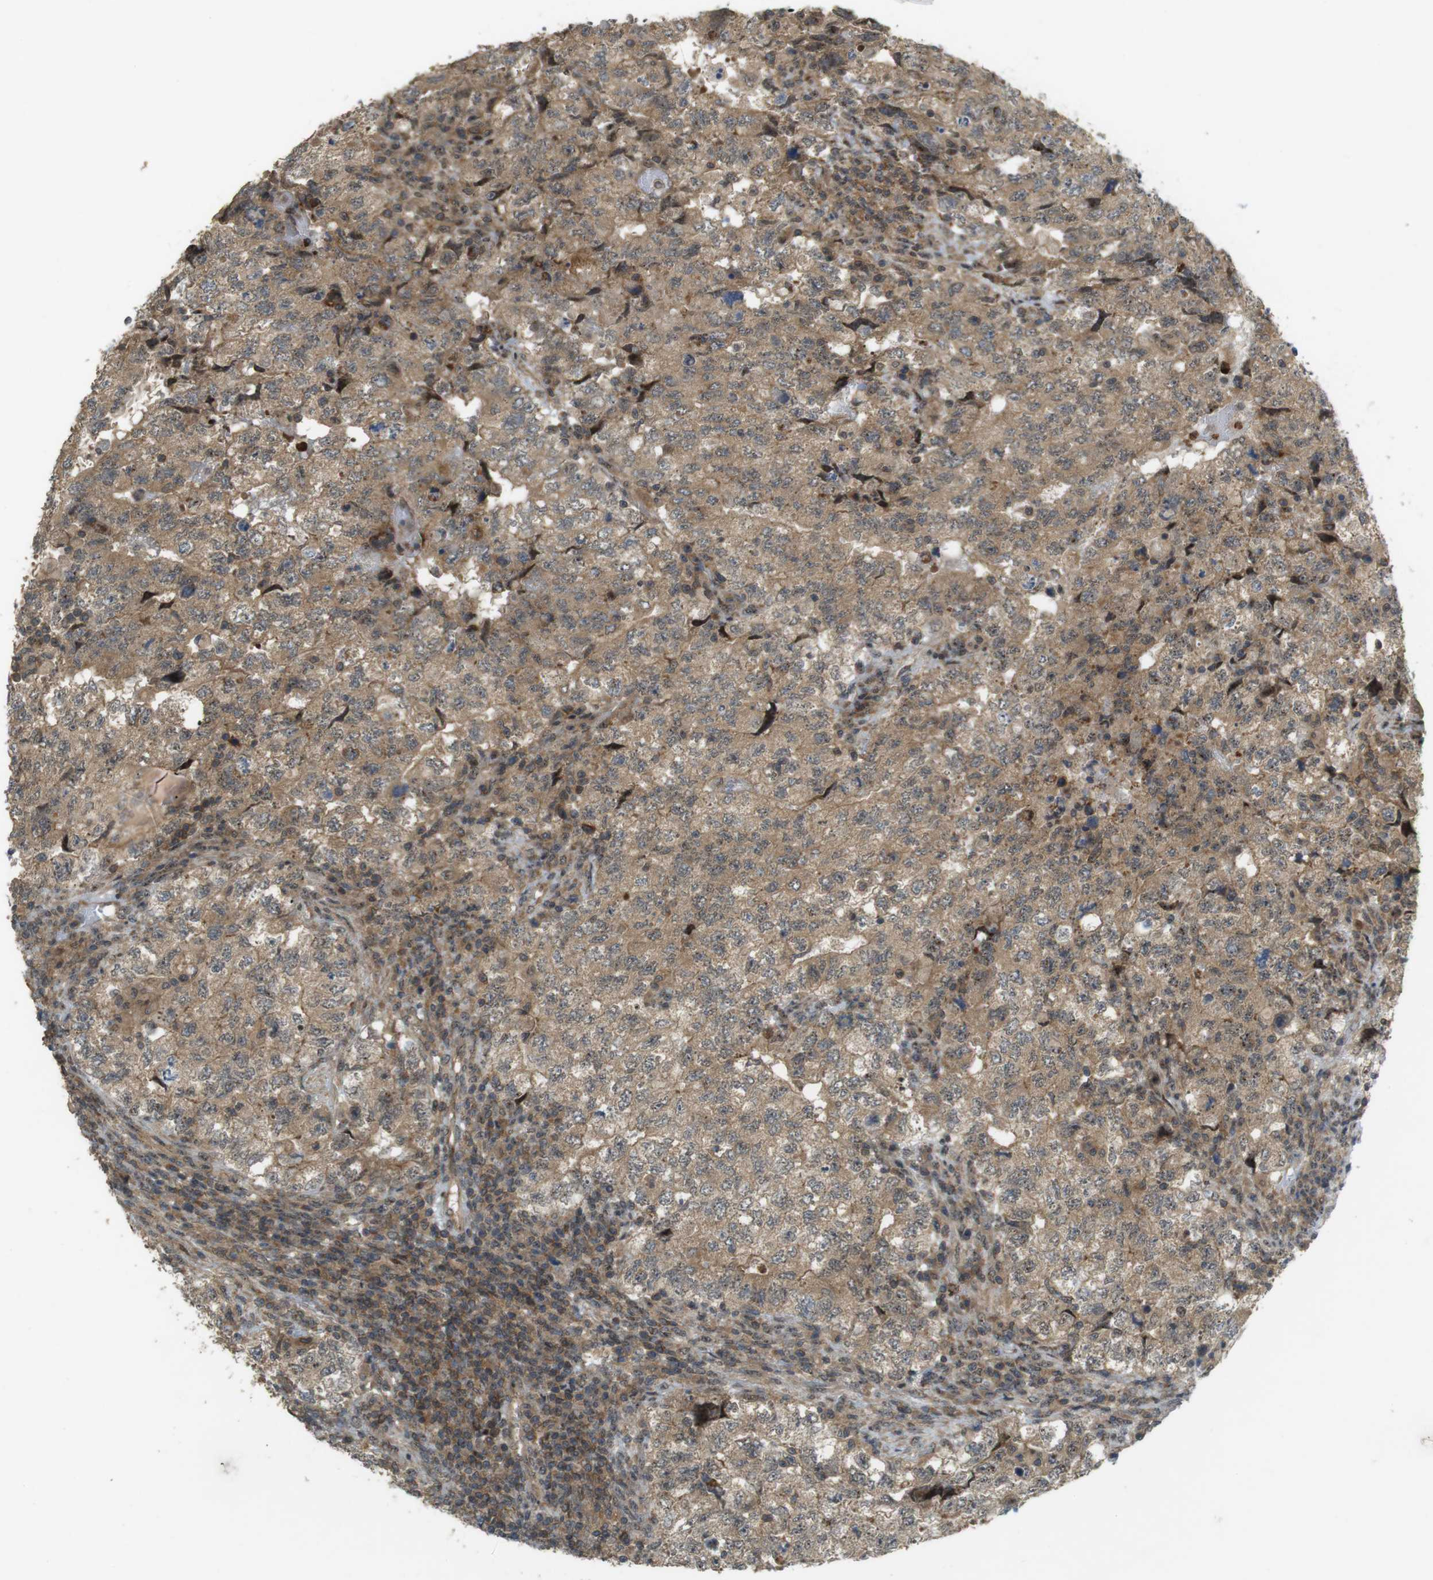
{"staining": {"intensity": "moderate", "quantity": ">75%", "location": "cytoplasmic/membranous,nuclear"}, "tissue": "testis cancer", "cell_type": "Tumor cells", "image_type": "cancer", "snomed": [{"axis": "morphology", "description": "Carcinoma, Embryonal, NOS"}, {"axis": "topography", "description": "Testis"}], "caption": "Tumor cells show medium levels of moderate cytoplasmic/membranous and nuclear positivity in approximately >75% of cells in testis embryonal carcinoma. The protein is stained brown, and the nuclei are stained in blue (DAB IHC with brightfield microscopy, high magnification).", "gene": "TMX3", "patient": {"sex": "male", "age": 36}}